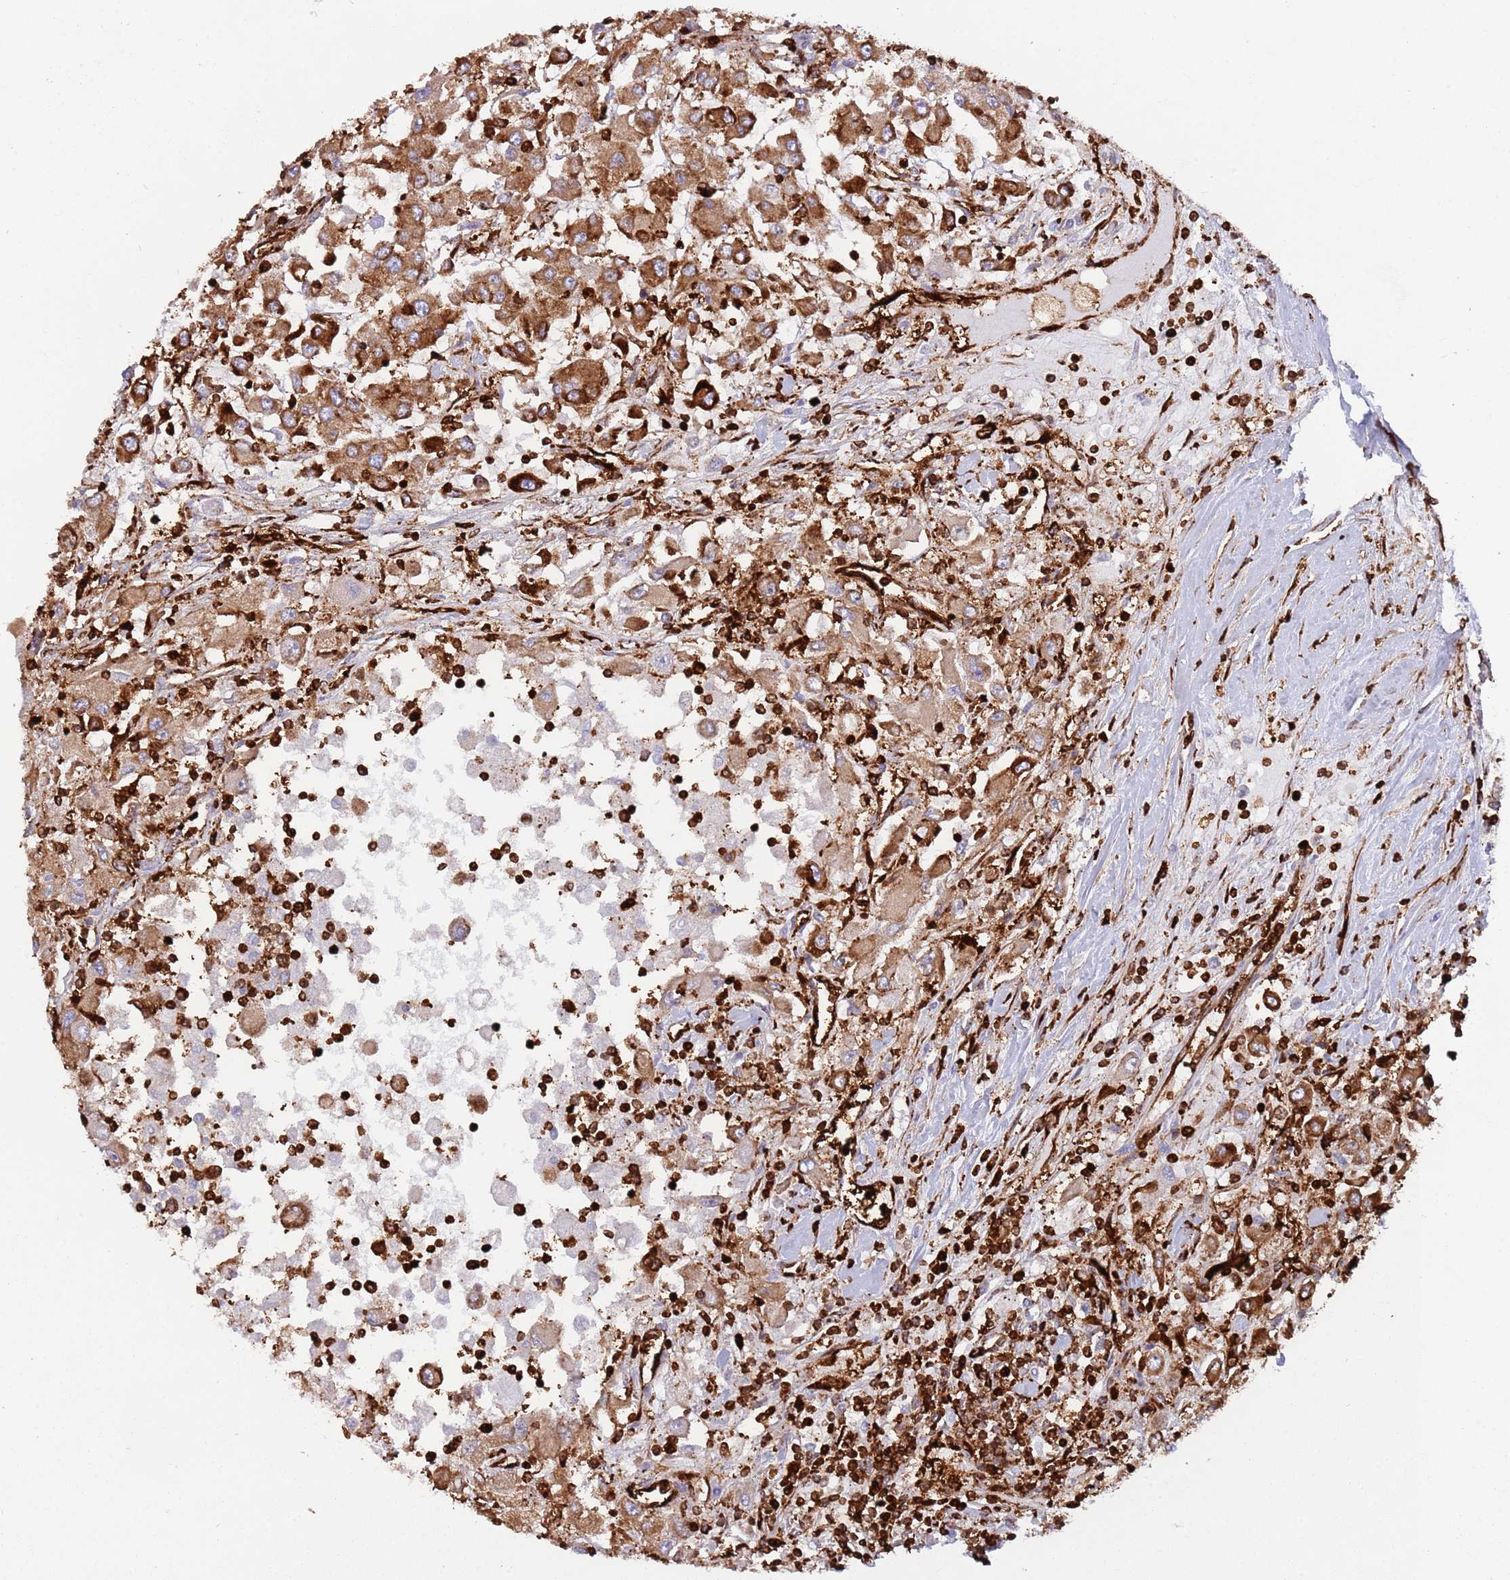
{"staining": {"intensity": "moderate", "quantity": ">75%", "location": "cytoplasmic/membranous"}, "tissue": "renal cancer", "cell_type": "Tumor cells", "image_type": "cancer", "snomed": [{"axis": "morphology", "description": "Adenocarcinoma, NOS"}, {"axis": "topography", "description": "Kidney"}], "caption": "Moderate cytoplasmic/membranous protein expression is seen in about >75% of tumor cells in renal adenocarcinoma.", "gene": "KBTBD7", "patient": {"sex": "female", "age": 67}}